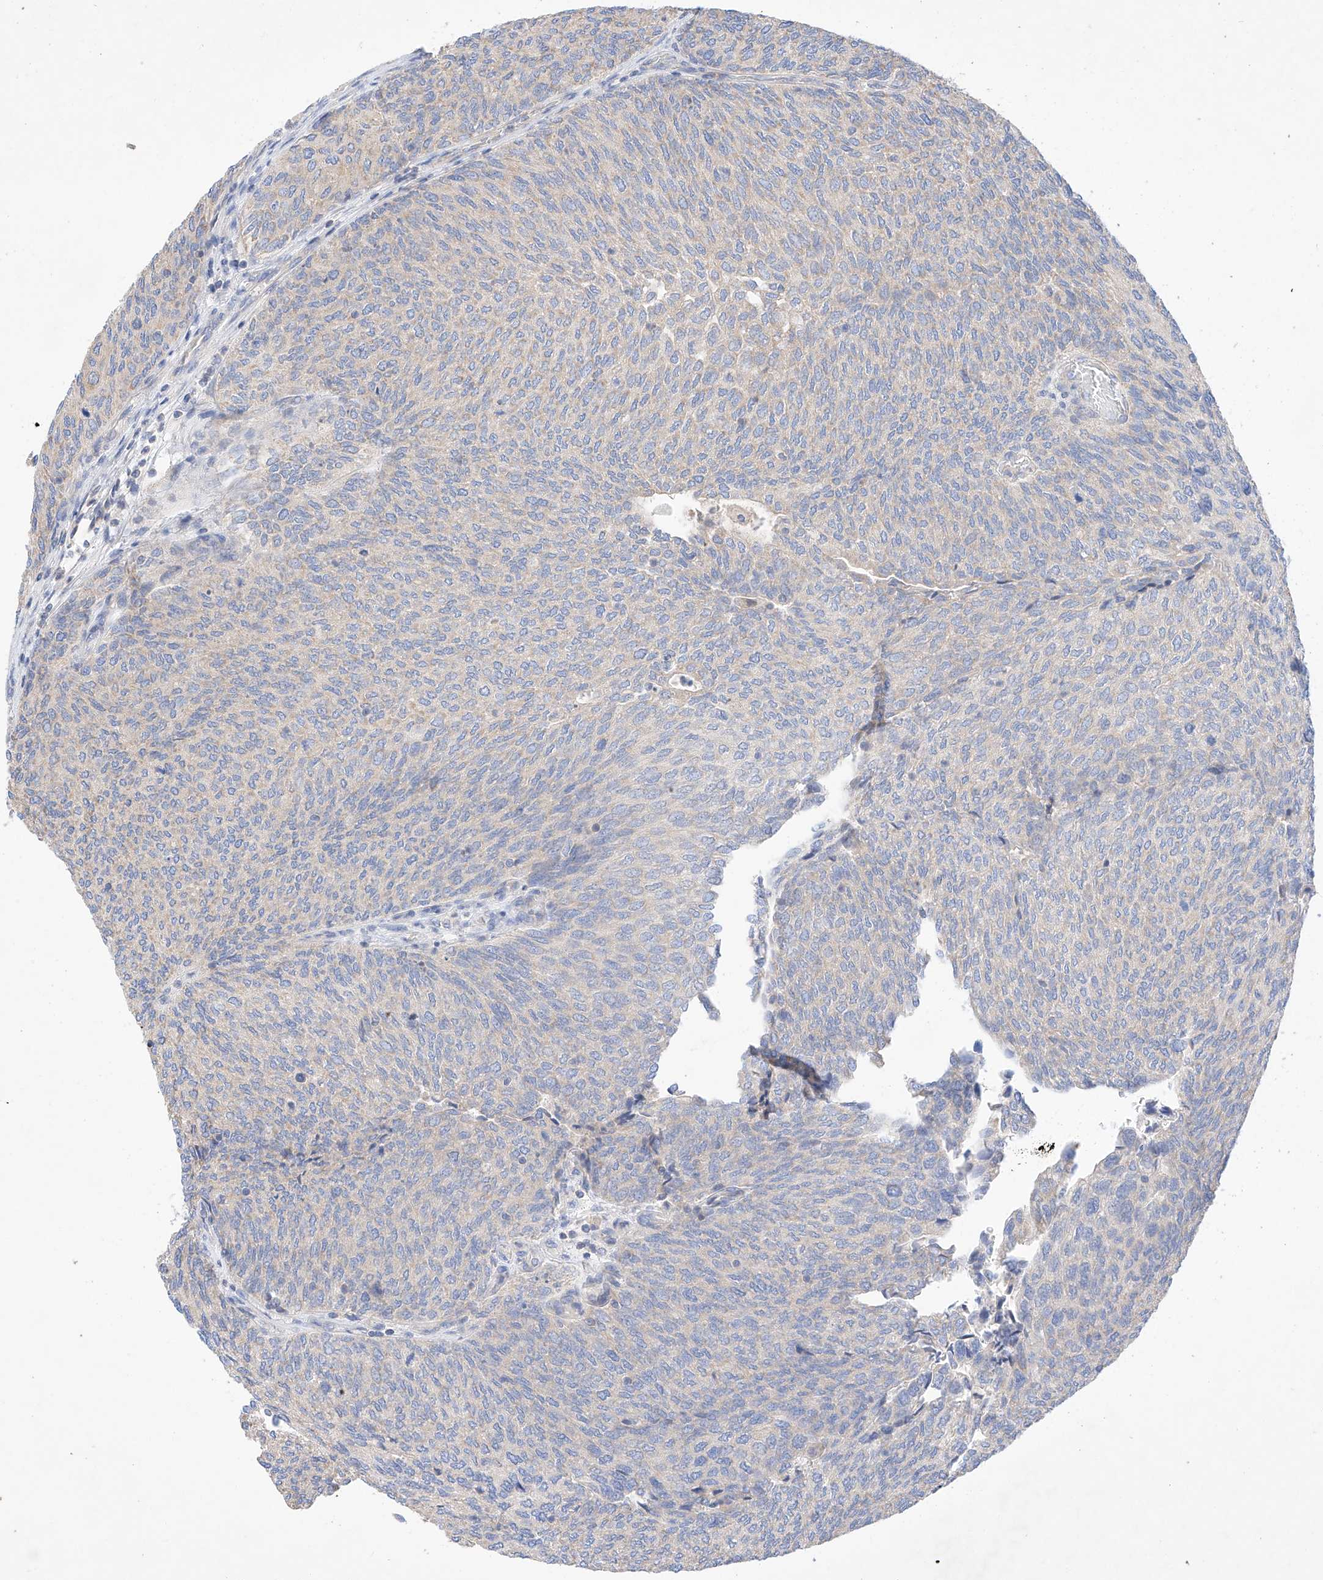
{"staining": {"intensity": "weak", "quantity": "25%-75%", "location": "cytoplasmic/membranous"}, "tissue": "urothelial cancer", "cell_type": "Tumor cells", "image_type": "cancer", "snomed": [{"axis": "morphology", "description": "Urothelial carcinoma, Low grade"}, {"axis": "topography", "description": "Urinary bladder"}], "caption": "IHC staining of low-grade urothelial carcinoma, which demonstrates low levels of weak cytoplasmic/membranous staining in approximately 25%-75% of tumor cells indicating weak cytoplasmic/membranous protein expression. The staining was performed using DAB (3,3'-diaminobenzidine) (brown) for protein detection and nuclei were counterstained in hematoxylin (blue).", "gene": "C6orf118", "patient": {"sex": "female", "age": 79}}